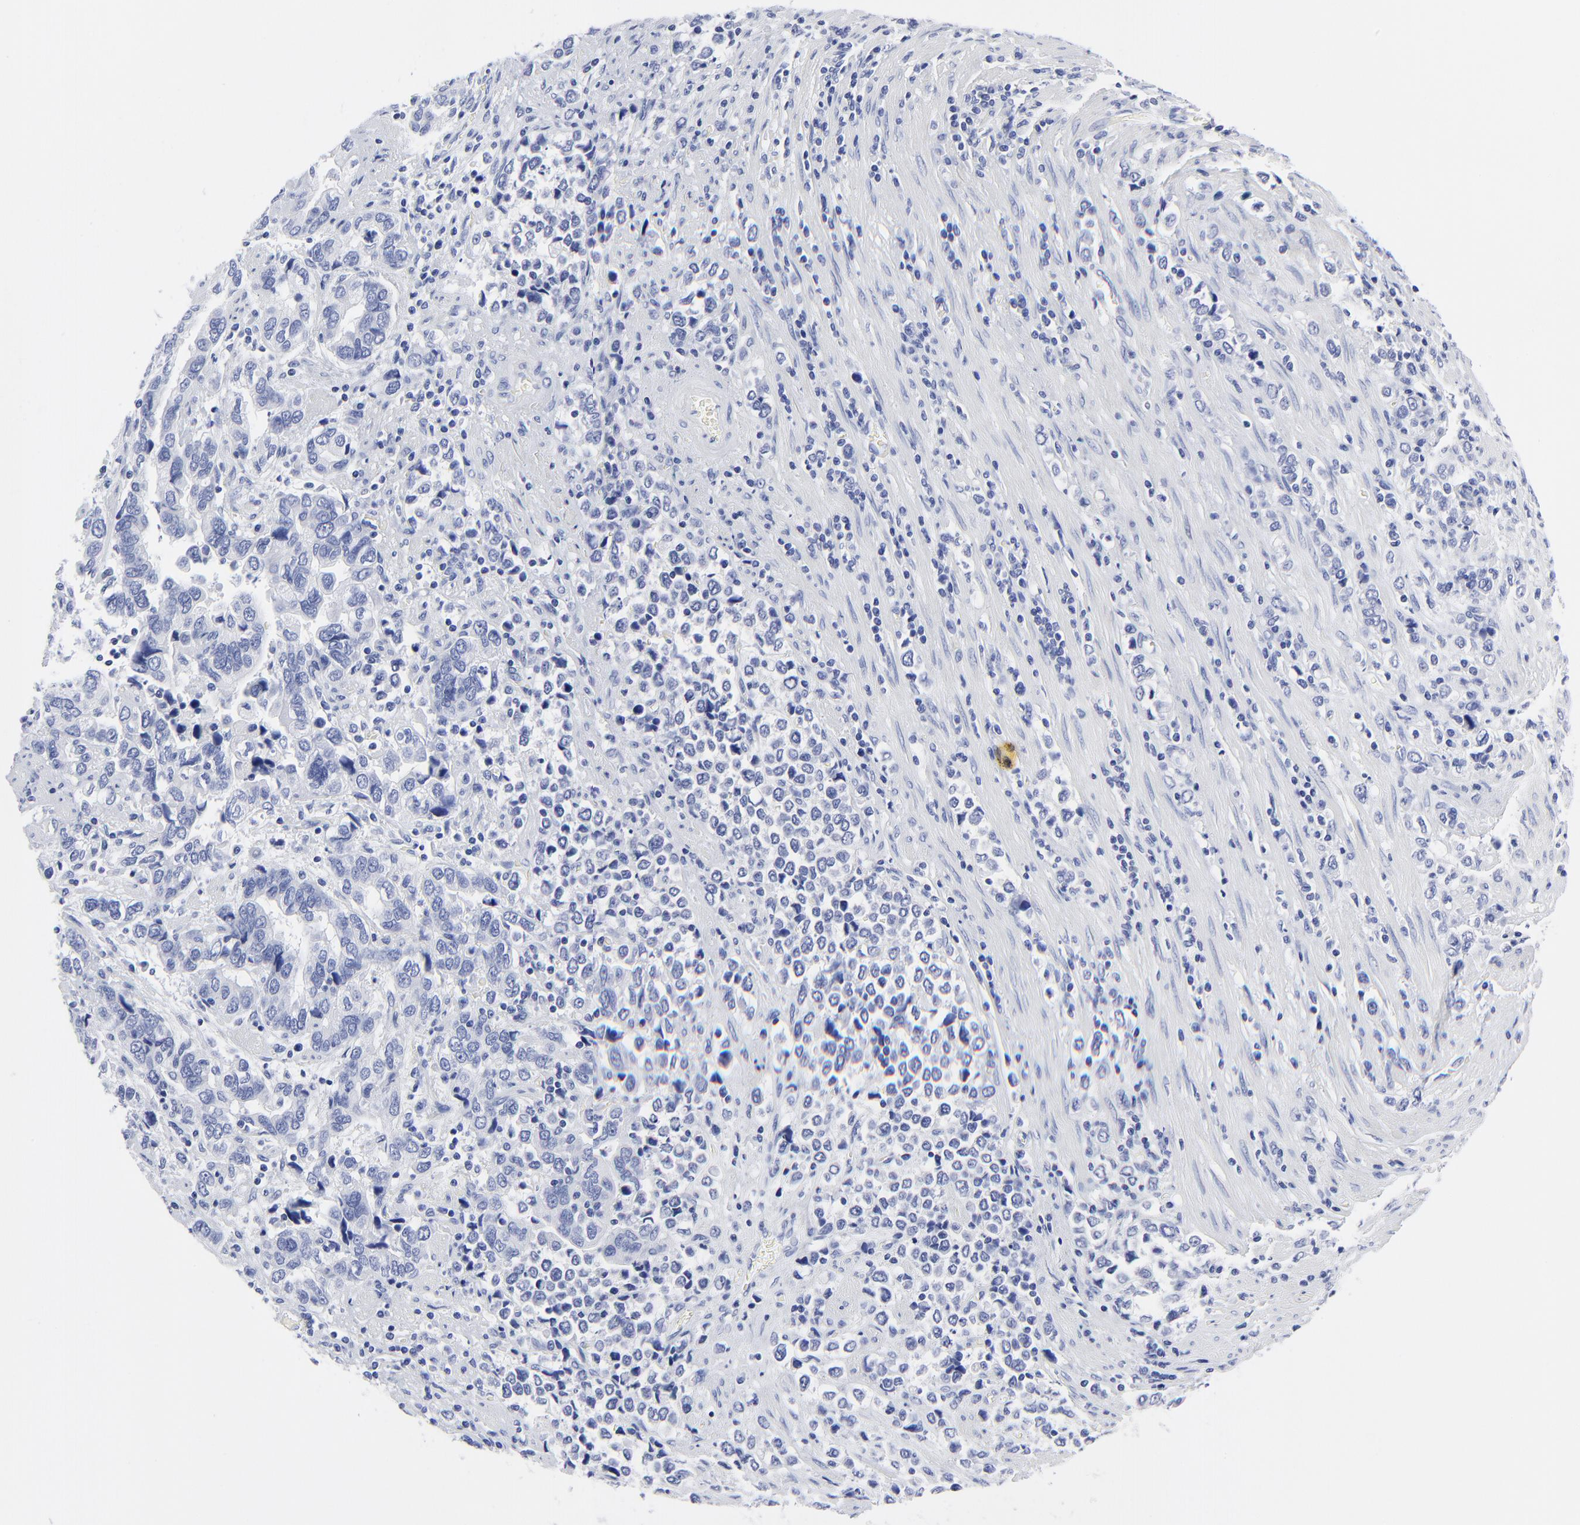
{"staining": {"intensity": "negative", "quantity": "none", "location": "none"}, "tissue": "stomach cancer", "cell_type": "Tumor cells", "image_type": "cancer", "snomed": [{"axis": "morphology", "description": "Adenocarcinoma, NOS"}, {"axis": "topography", "description": "Stomach, upper"}], "caption": "High magnification brightfield microscopy of stomach adenocarcinoma stained with DAB (3,3'-diaminobenzidine) (brown) and counterstained with hematoxylin (blue): tumor cells show no significant expression.", "gene": "PSD3", "patient": {"sex": "male", "age": 76}}